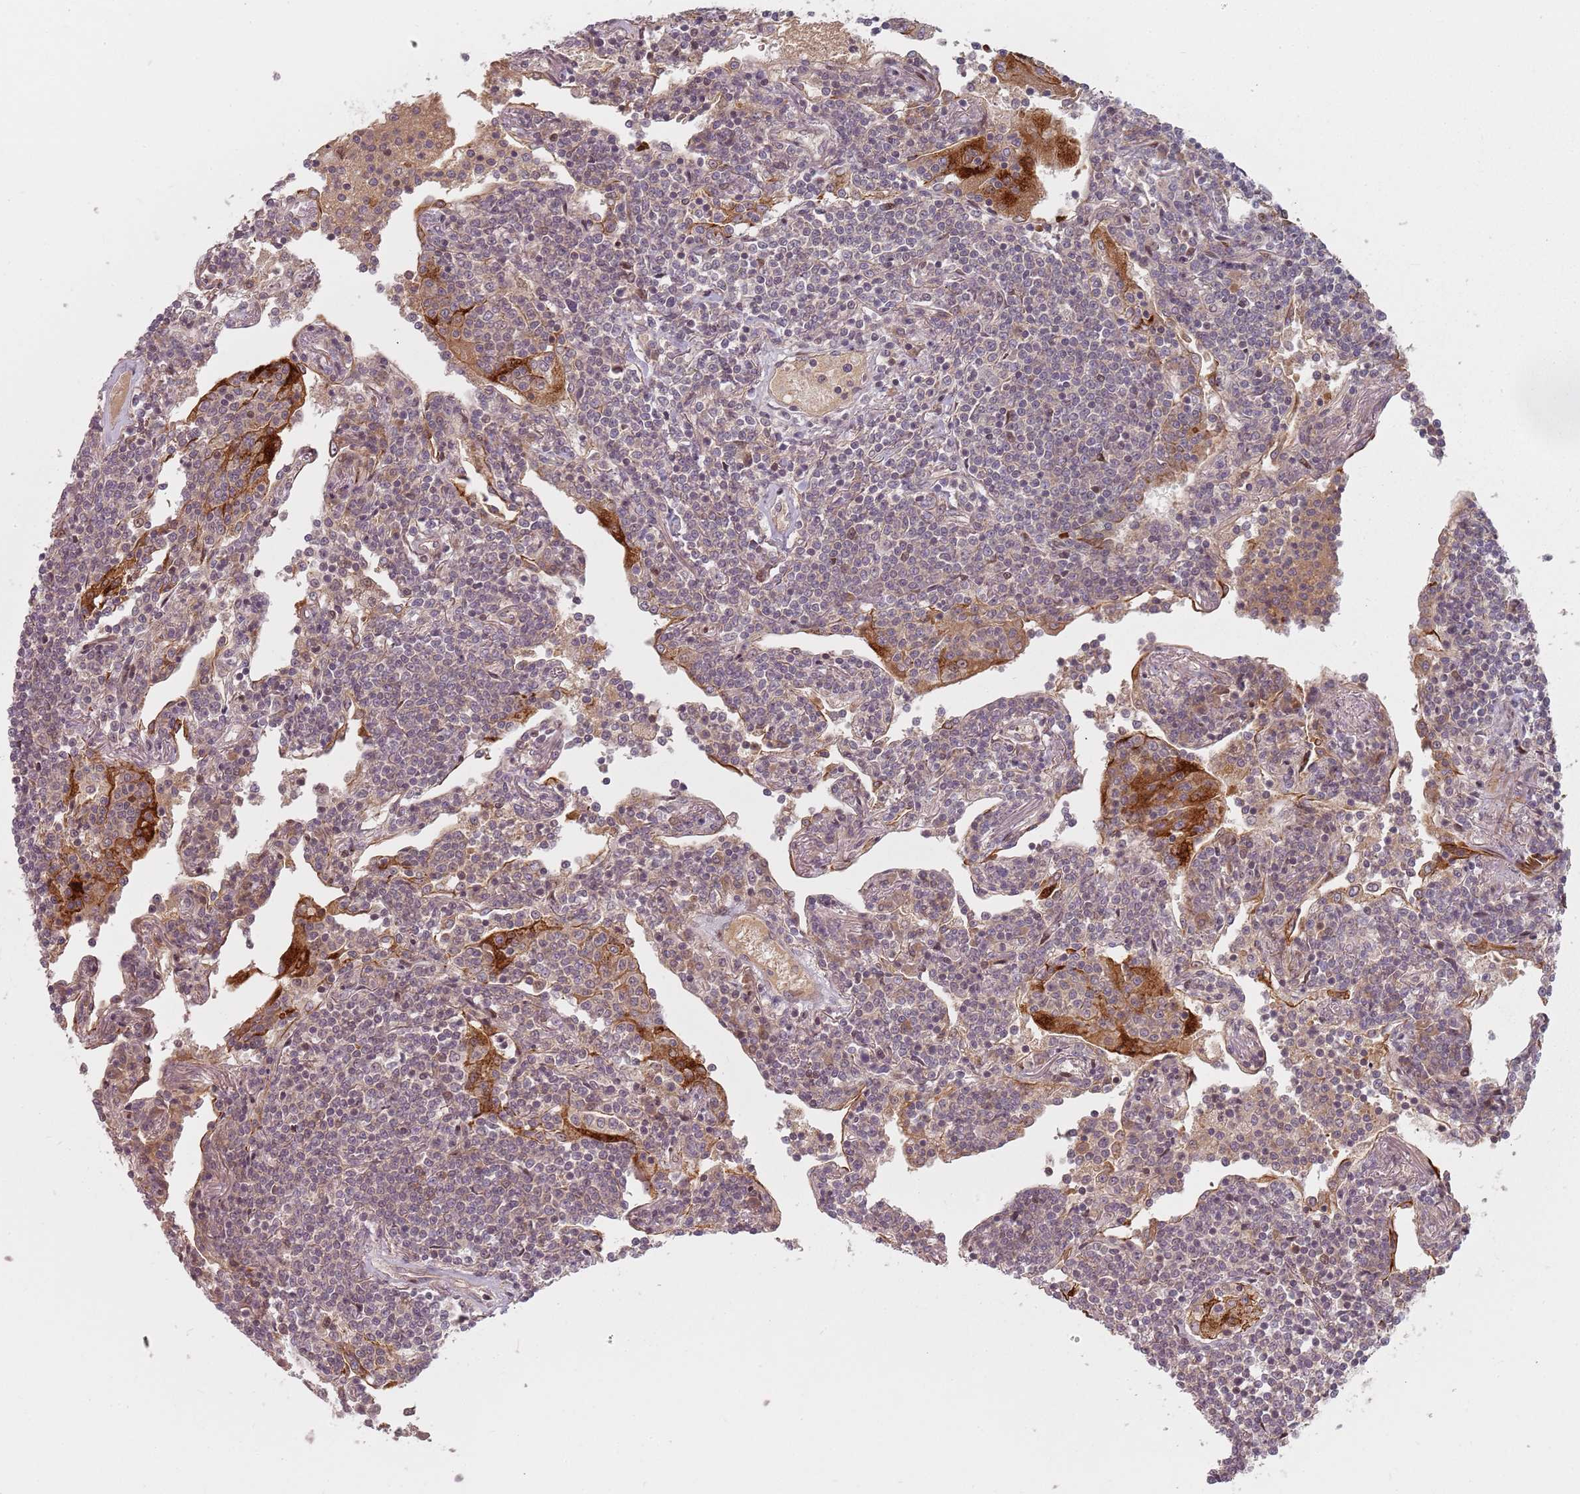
{"staining": {"intensity": "negative", "quantity": "none", "location": "none"}, "tissue": "lymphoma", "cell_type": "Tumor cells", "image_type": "cancer", "snomed": [{"axis": "morphology", "description": "Malignant lymphoma, non-Hodgkin's type, Low grade"}, {"axis": "topography", "description": "Lung"}], "caption": "The immunohistochemistry micrograph has no significant positivity in tumor cells of lymphoma tissue.", "gene": "RPS6KA2", "patient": {"sex": "female", "age": 71}}